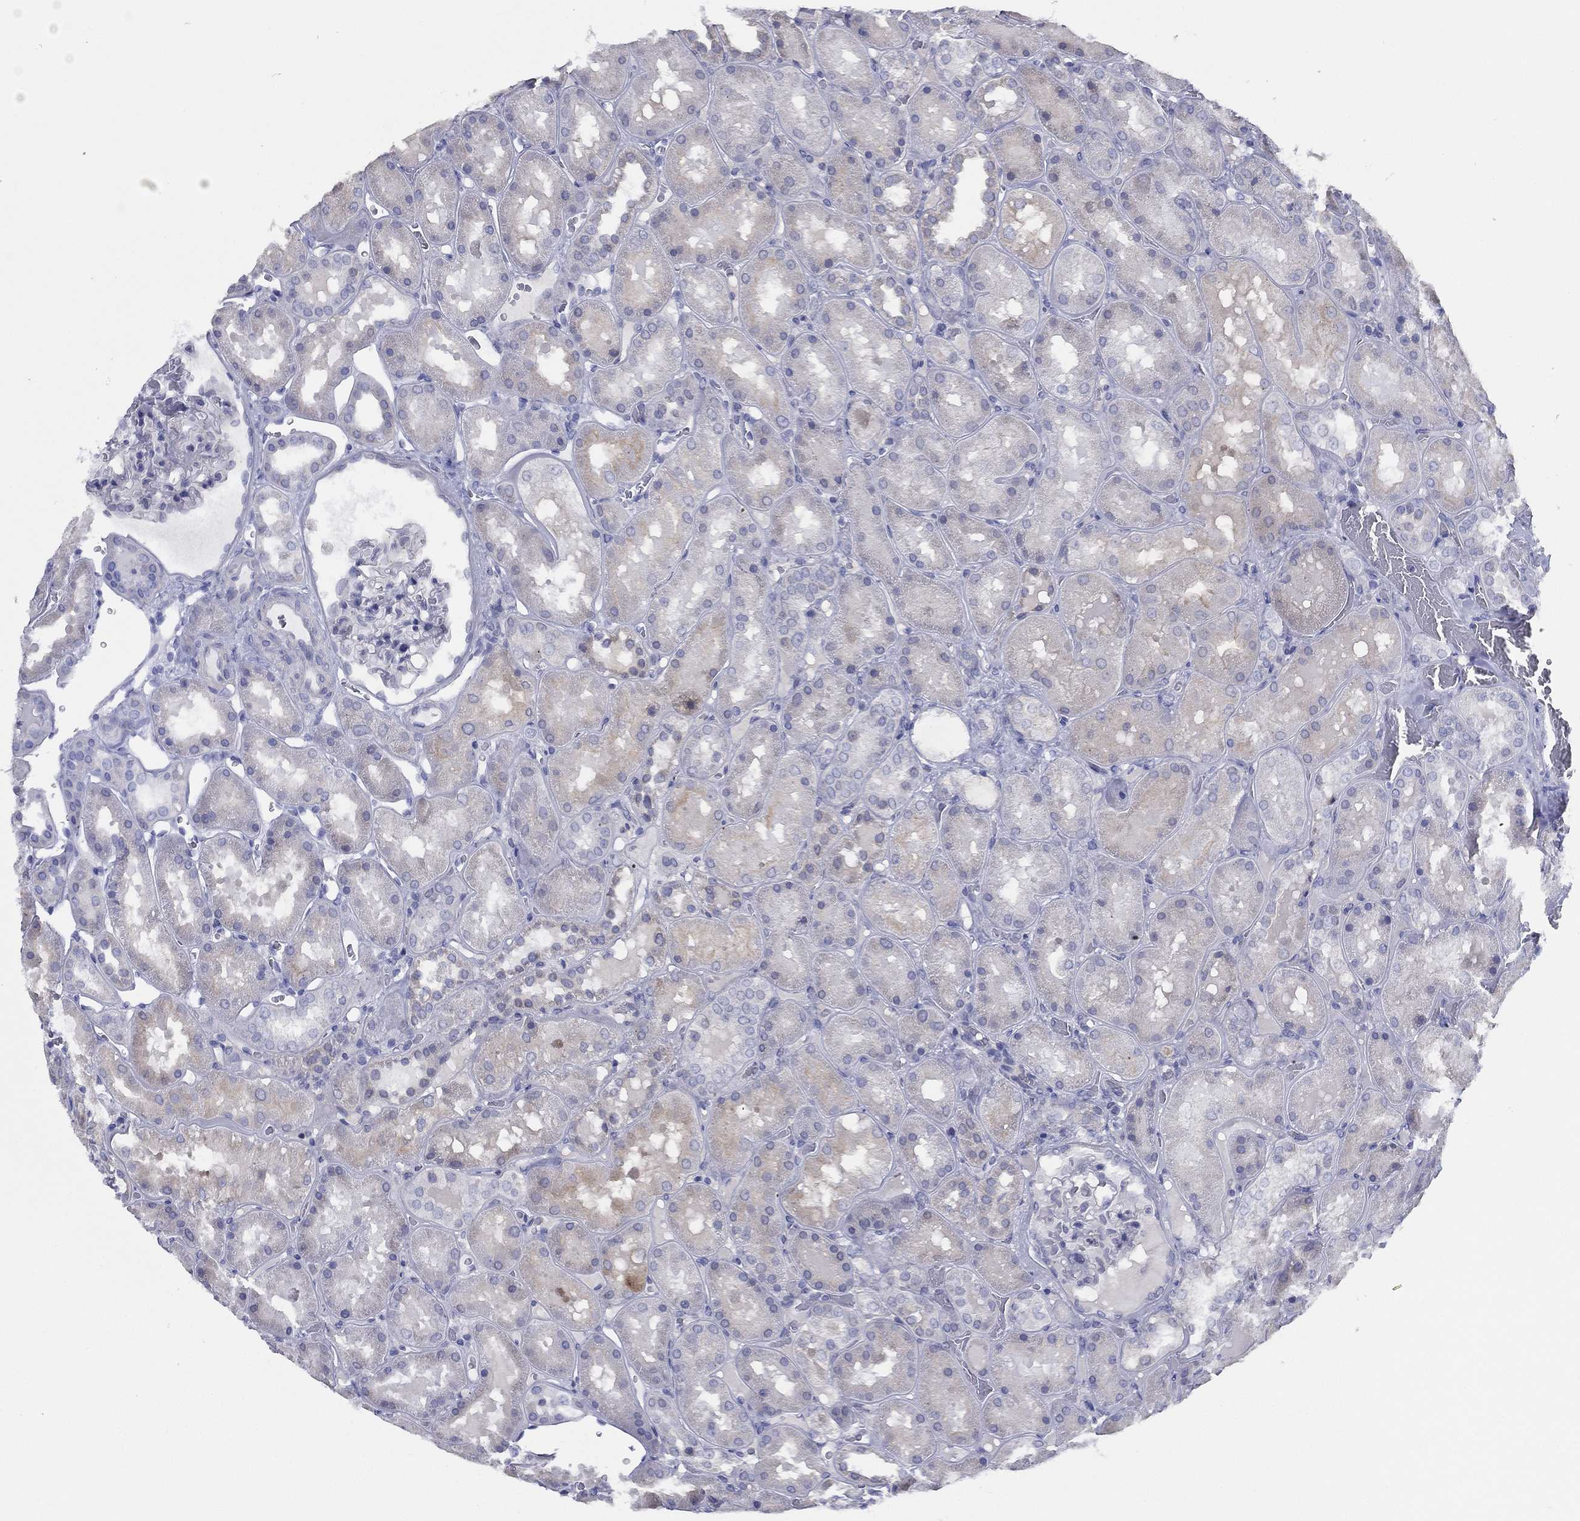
{"staining": {"intensity": "negative", "quantity": "none", "location": "none"}, "tissue": "kidney", "cell_type": "Cells in glomeruli", "image_type": "normal", "snomed": [{"axis": "morphology", "description": "Normal tissue, NOS"}, {"axis": "topography", "description": "Kidney"}], "caption": "Immunohistochemistry histopathology image of unremarkable kidney stained for a protein (brown), which displays no positivity in cells in glomeruli.", "gene": "SLC13A4", "patient": {"sex": "male", "age": 73}}